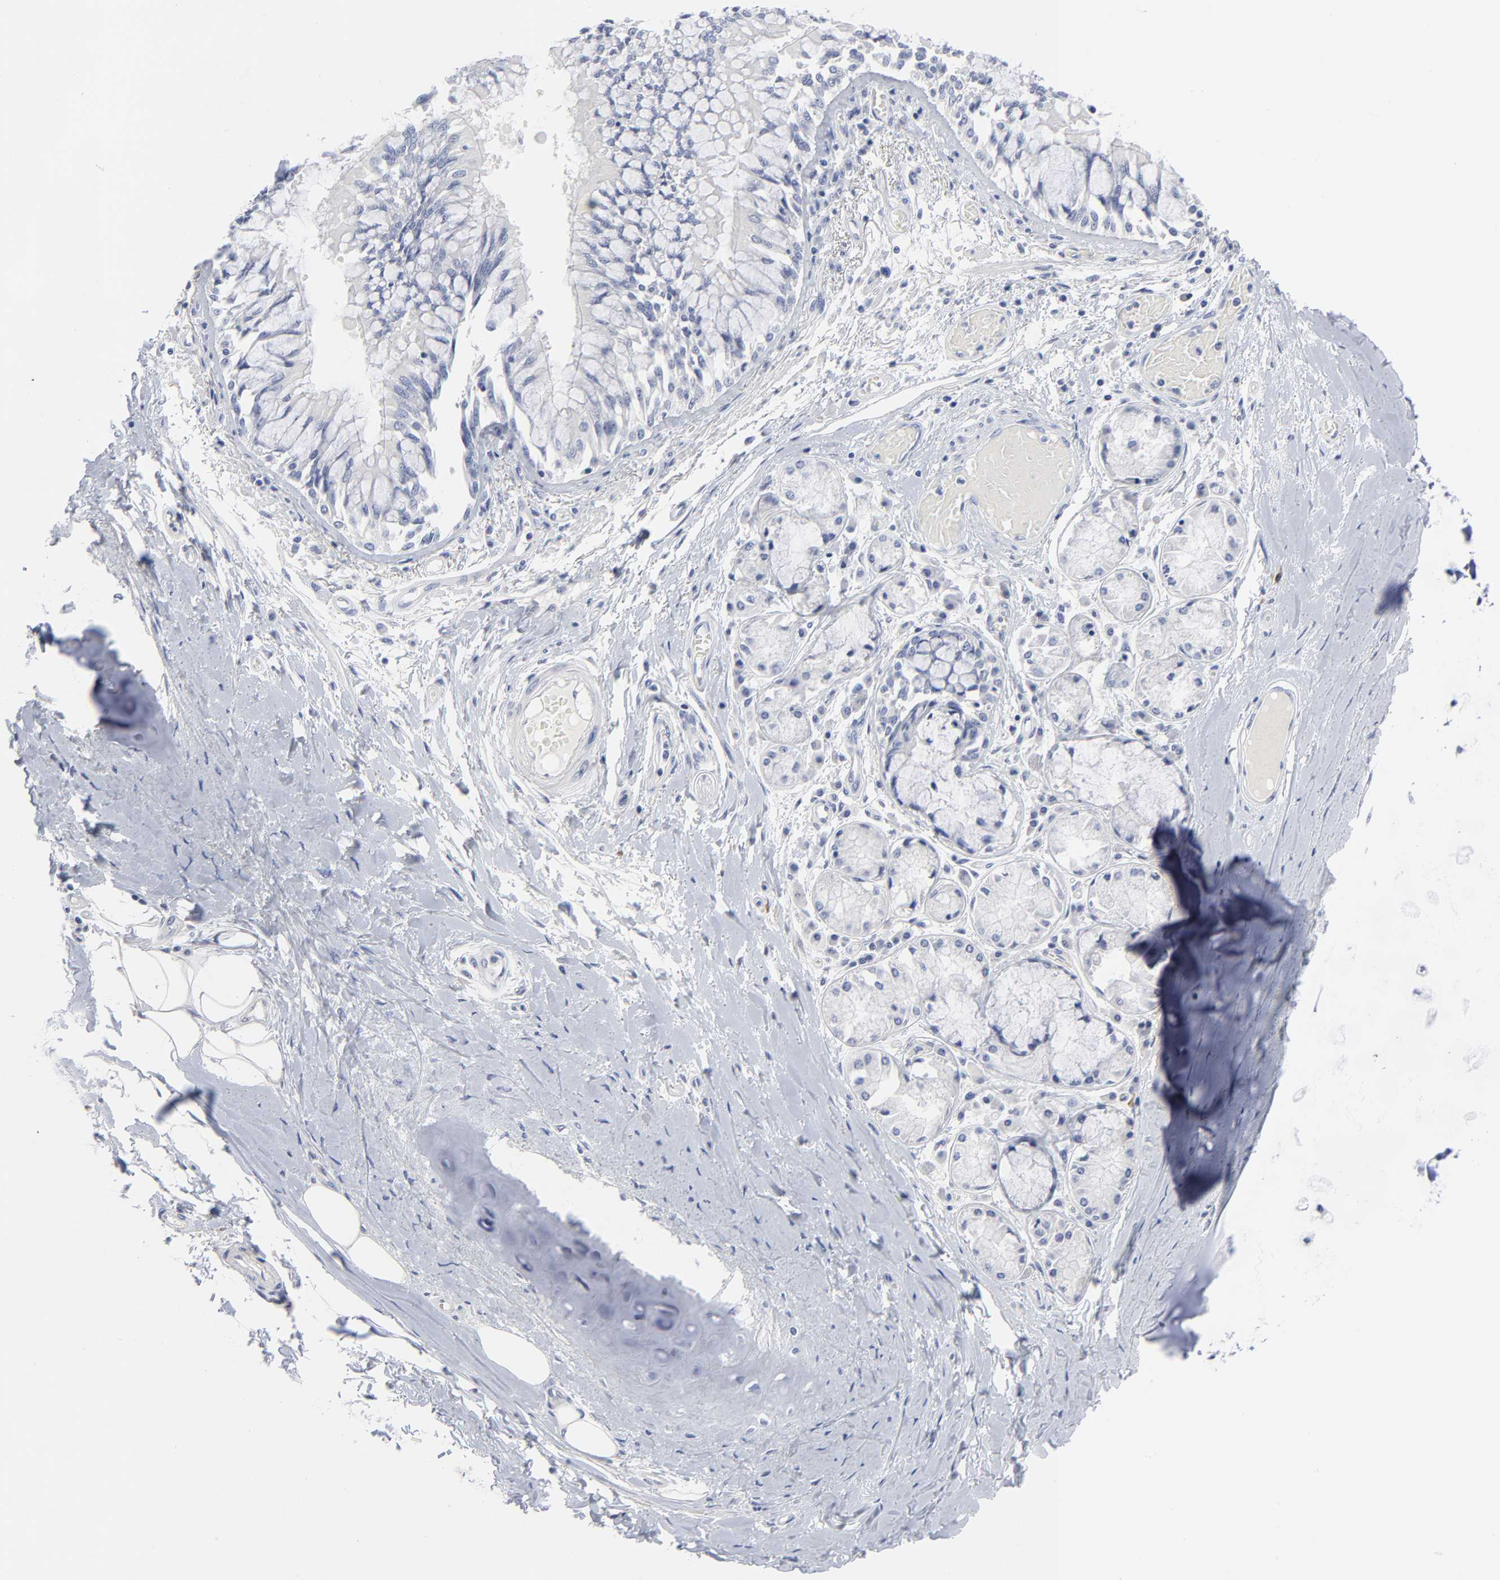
{"staining": {"intensity": "negative", "quantity": "none", "location": "none"}, "tissue": "bronchus", "cell_type": "Respiratory epithelial cells", "image_type": "normal", "snomed": [{"axis": "morphology", "description": "Normal tissue, NOS"}, {"axis": "topography", "description": "Cartilage tissue"}, {"axis": "topography", "description": "Bronchus"}, {"axis": "topography", "description": "Lung"}, {"axis": "topography", "description": "Peripheral nerve tissue"}], "caption": "Protein analysis of benign bronchus reveals no significant staining in respiratory epithelial cells. (DAB IHC, high magnification).", "gene": "CLEC4G", "patient": {"sex": "female", "age": 49}}